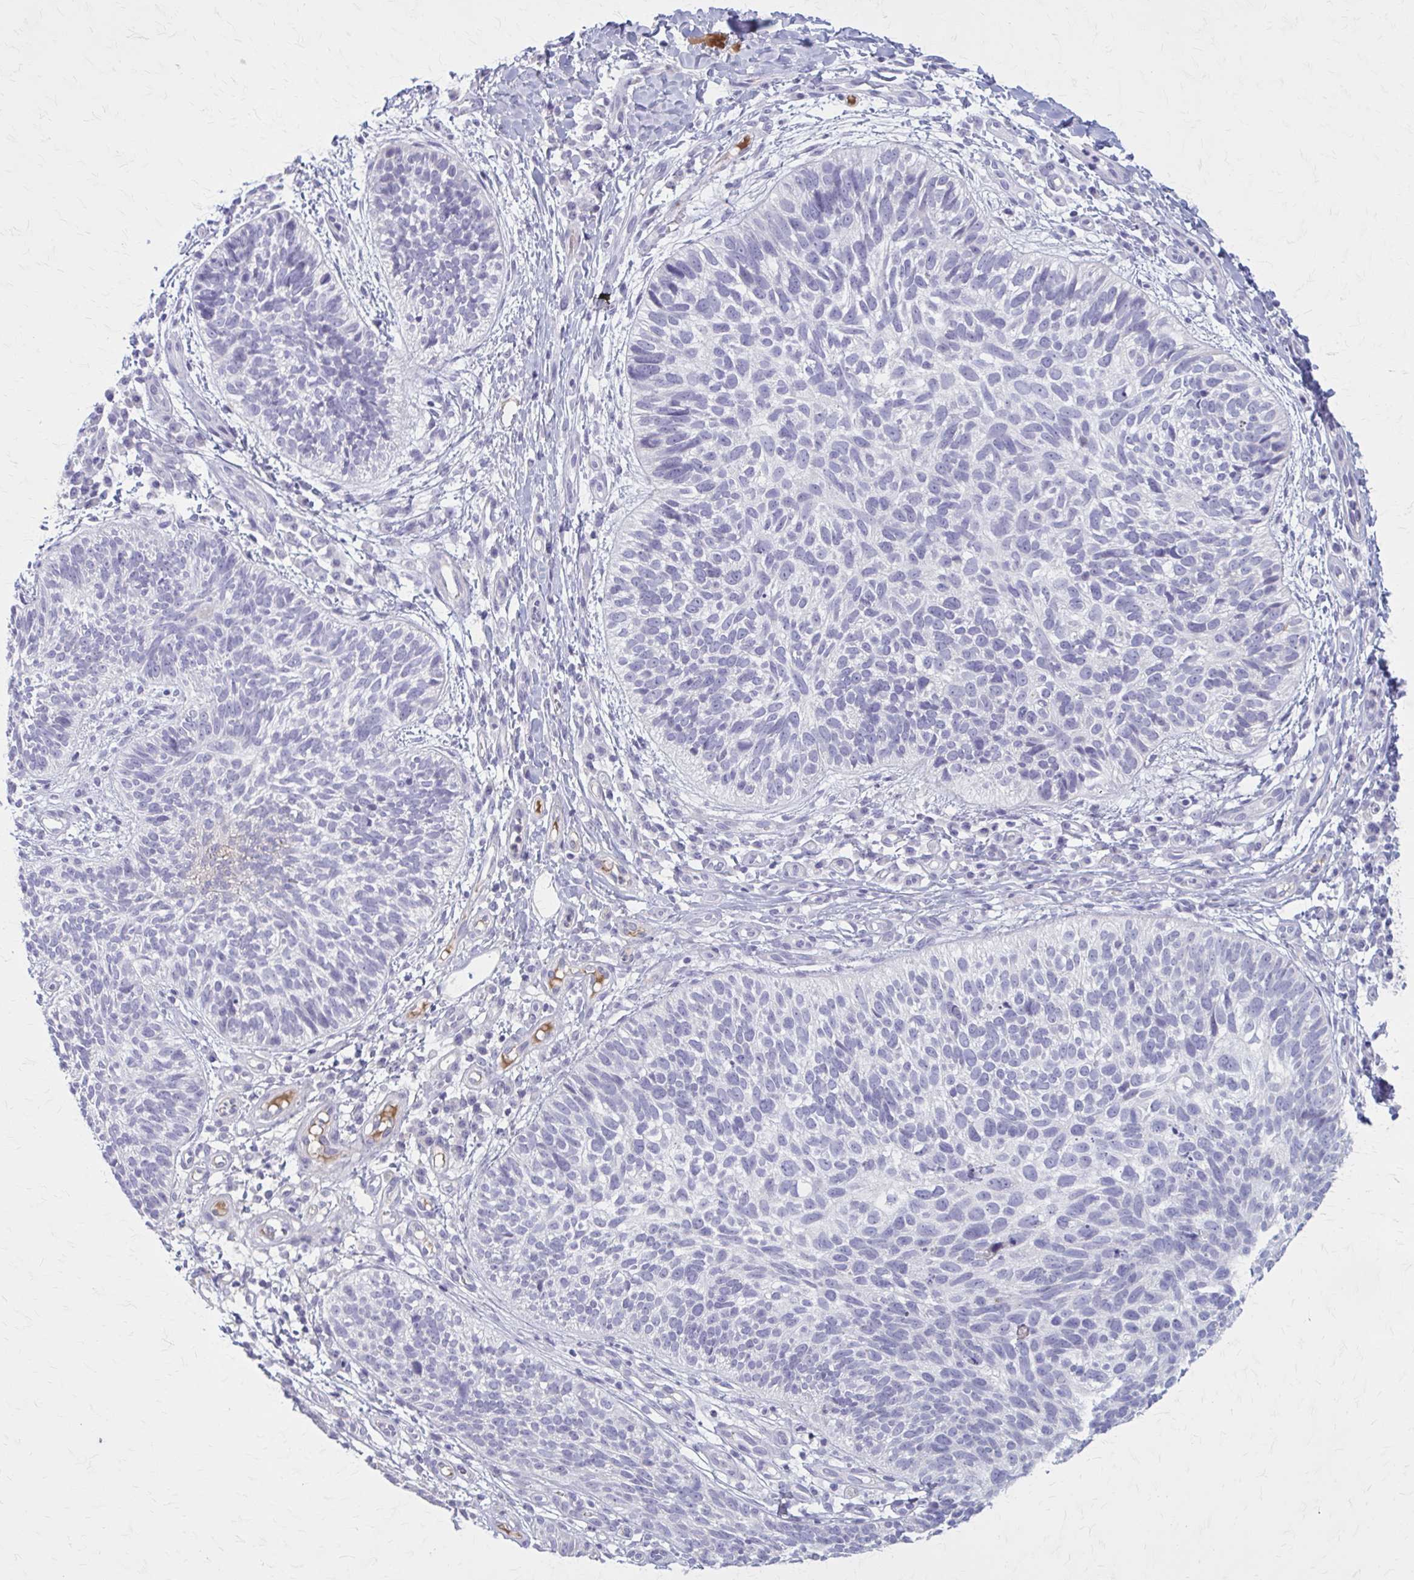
{"staining": {"intensity": "negative", "quantity": "none", "location": "none"}, "tissue": "skin cancer", "cell_type": "Tumor cells", "image_type": "cancer", "snomed": [{"axis": "morphology", "description": "Basal cell carcinoma"}, {"axis": "topography", "description": "Skin"}, {"axis": "topography", "description": "Skin of leg"}], "caption": "Histopathology image shows no protein staining in tumor cells of skin cancer (basal cell carcinoma) tissue.", "gene": "SERPIND1", "patient": {"sex": "female", "age": 87}}